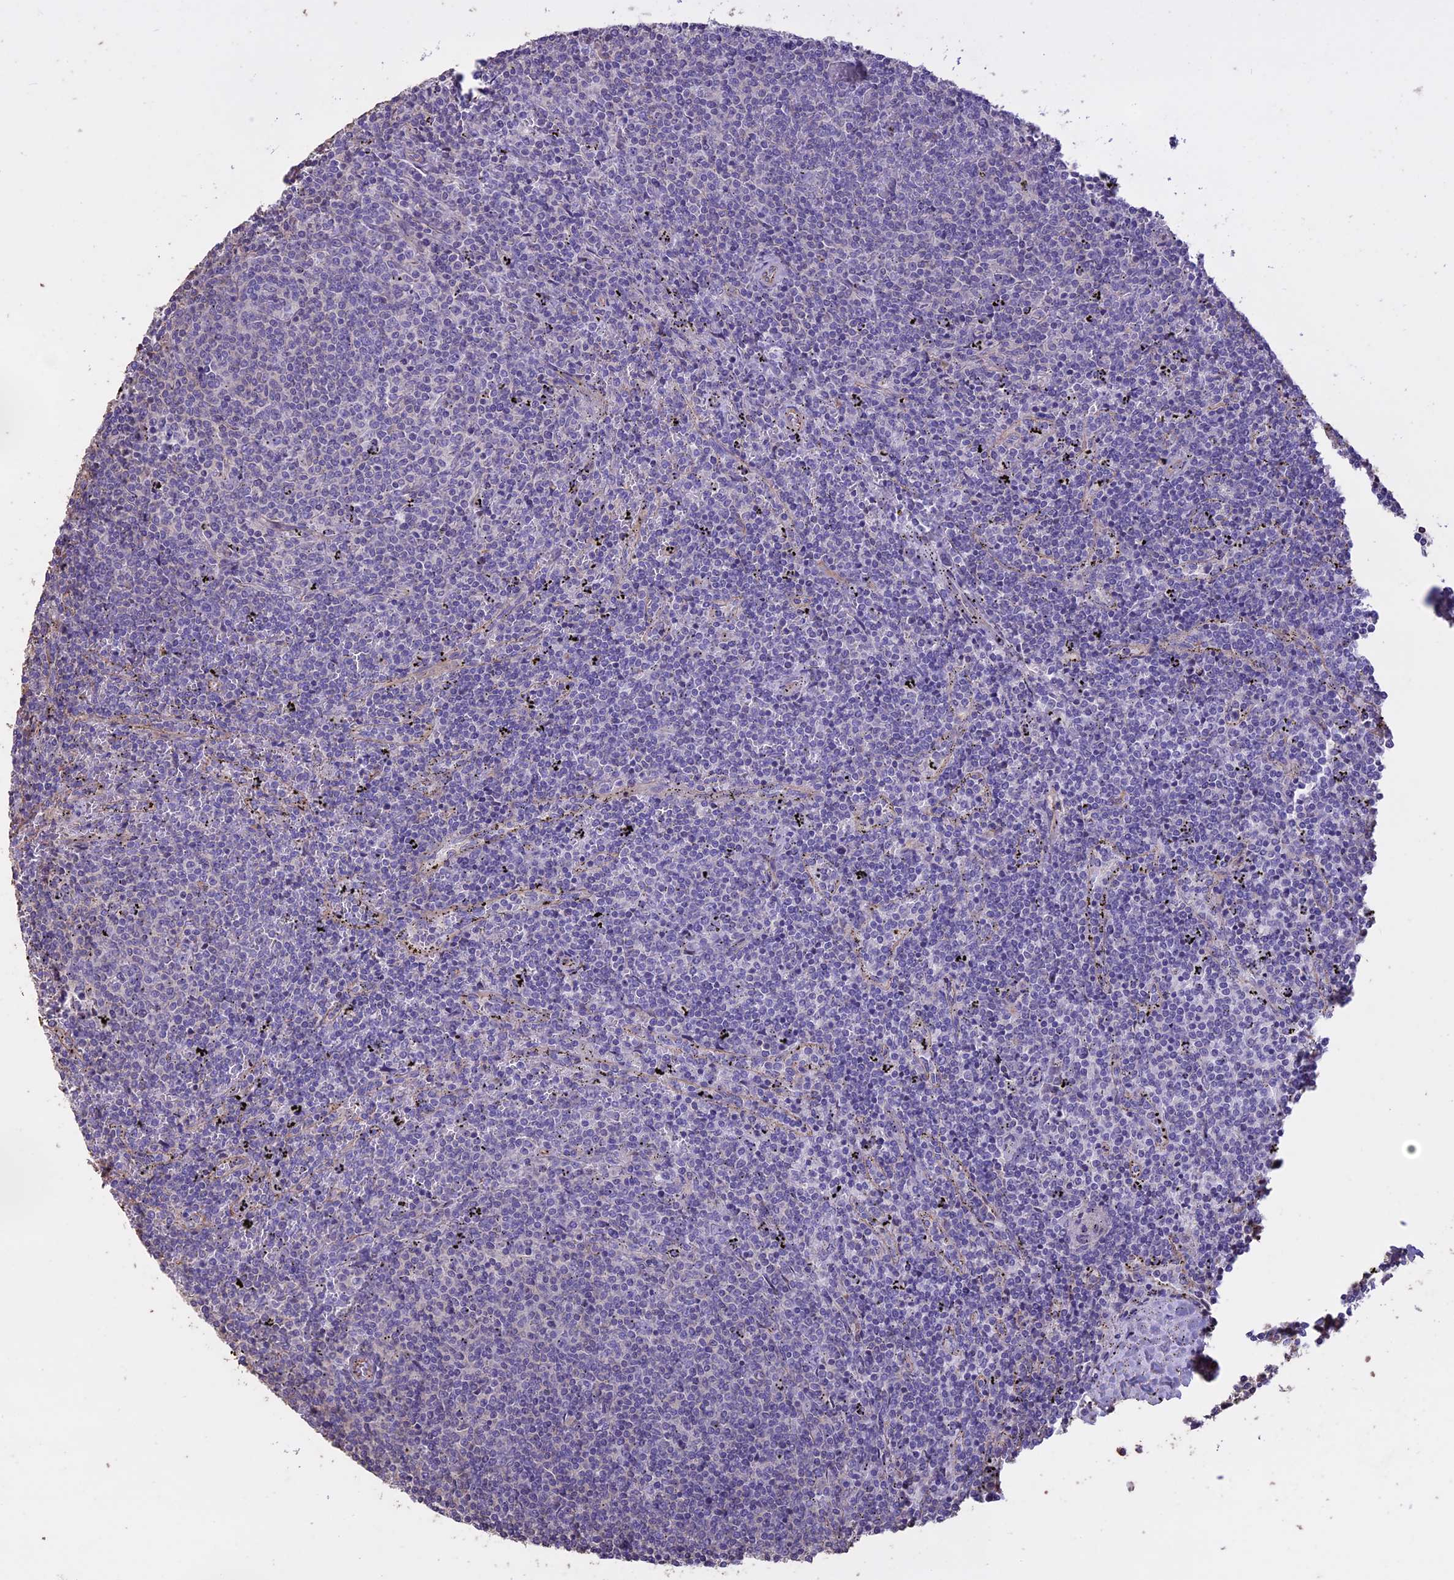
{"staining": {"intensity": "negative", "quantity": "none", "location": "none"}, "tissue": "lymphoma", "cell_type": "Tumor cells", "image_type": "cancer", "snomed": [{"axis": "morphology", "description": "Malignant lymphoma, non-Hodgkin's type, Low grade"}, {"axis": "topography", "description": "Spleen"}], "caption": "The immunohistochemistry (IHC) micrograph has no significant positivity in tumor cells of lymphoma tissue.", "gene": "CCDC148", "patient": {"sex": "female", "age": 50}}